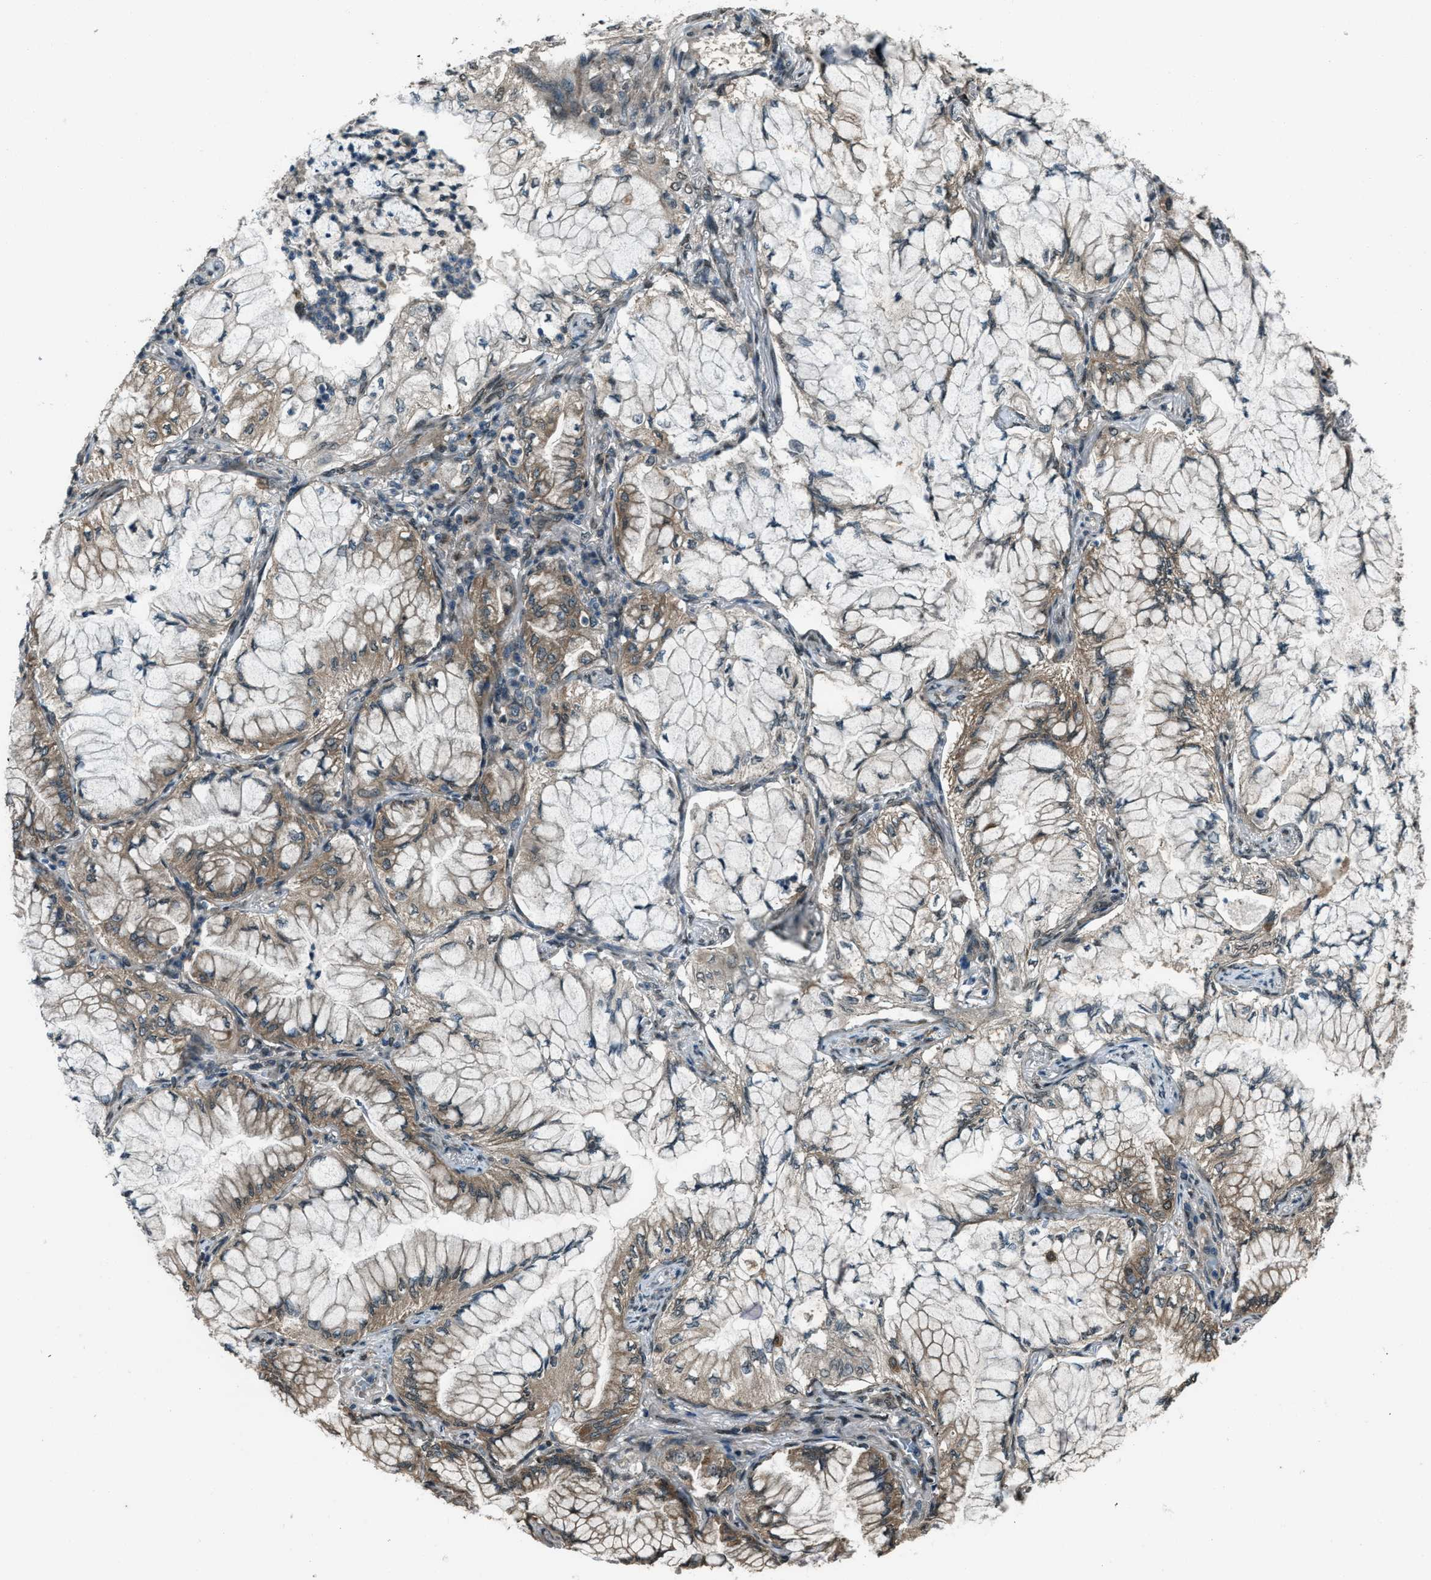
{"staining": {"intensity": "moderate", "quantity": ">75%", "location": "cytoplasmic/membranous"}, "tissue": "lung cancer", "cell_type": "Tumor cells", "image_type": "cancer", "snomed": [{"axis": "morphology", "description": "Adenocarcinoma, NOS"}, {"axis": "topography", "description": "Lung"}], "caption": "There is medium levels of moderate cytoplasmic/membranous positivity in tumor cells of lung cancer (adenocarcinoma), as demonstrated by immunohistochemical staining (brown color).", "gene": "SVIL", "patient": {"sex": "female", "age": 70}}